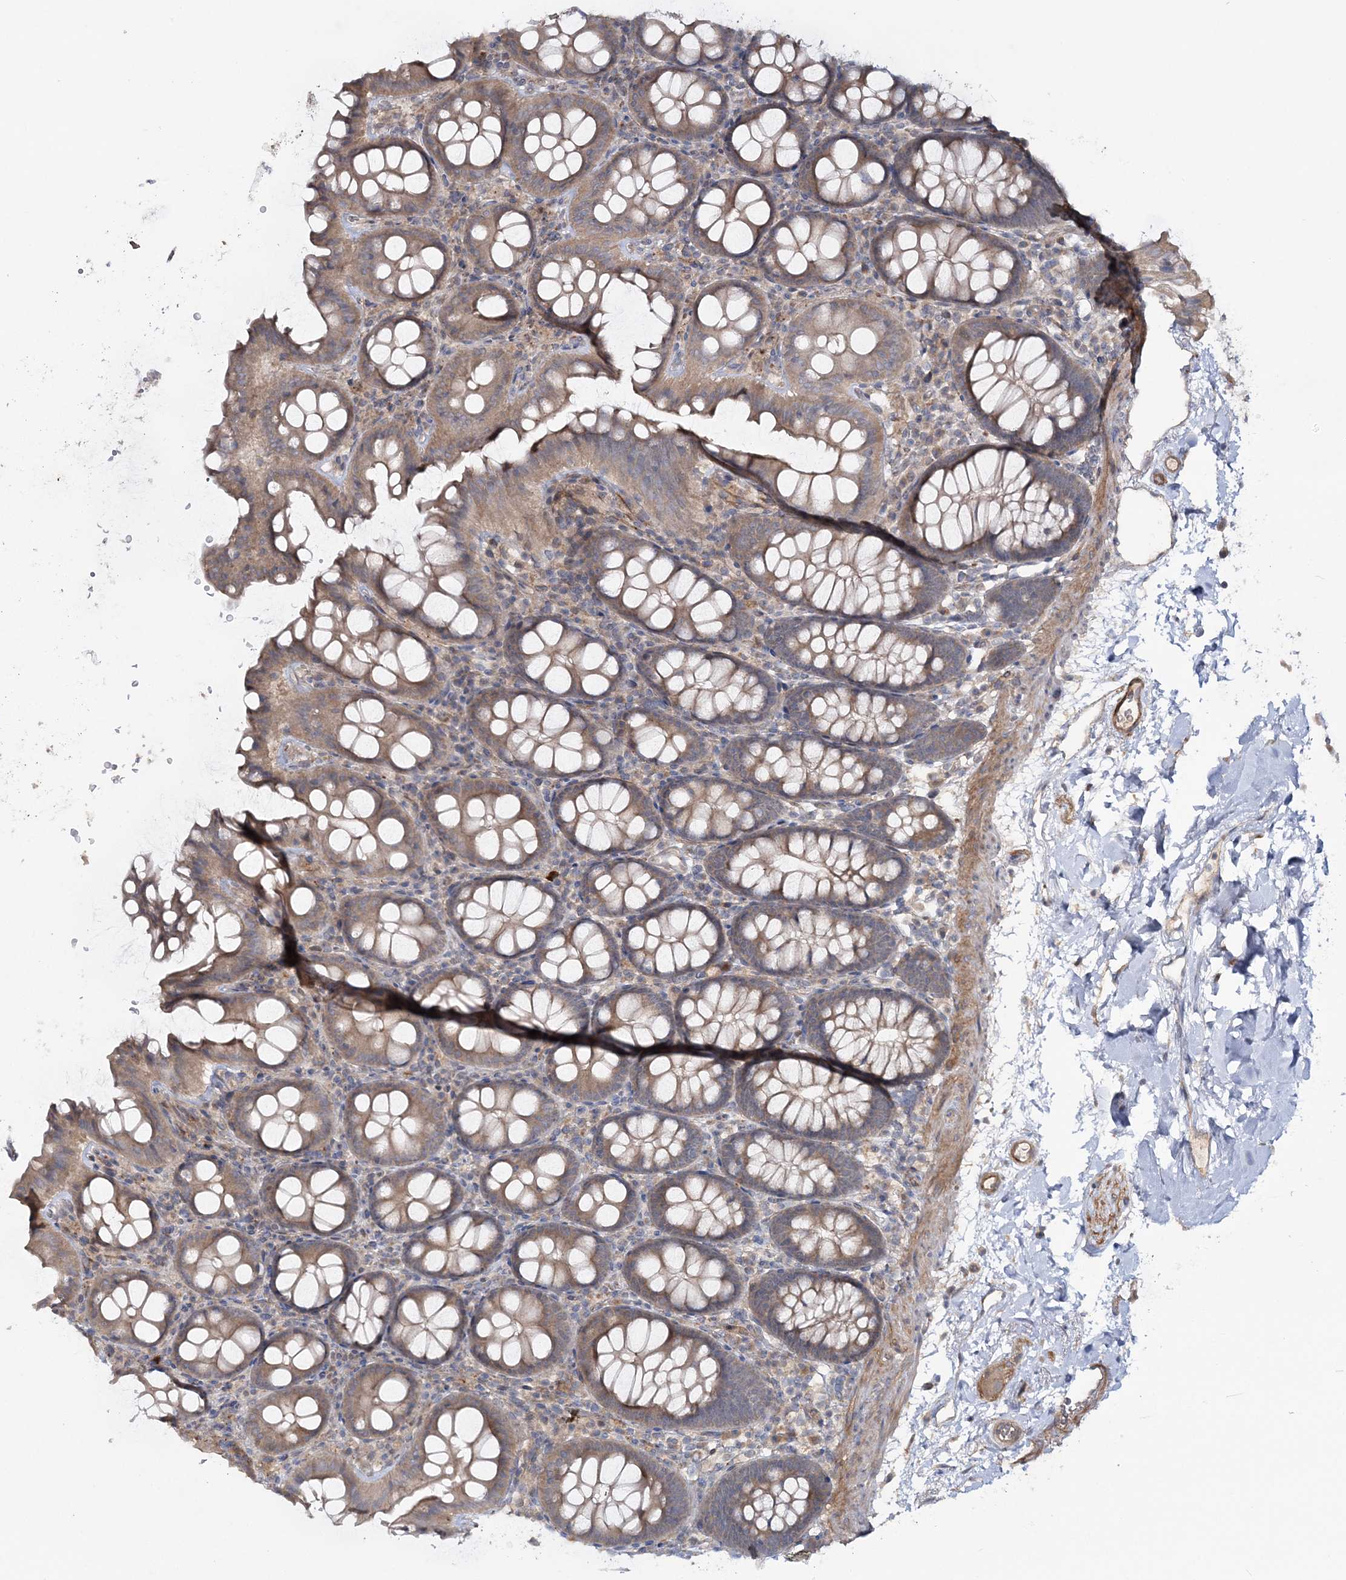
{"staining": {"intensity": "moderate", "quantity": ">75%", "location": "cytoplasmic/membranous"}, "tissue": "colon", "cell_type": "Endothelial cells", "image_type": "normal", "snomed": [{"axis": "morphology", "description": "Normal tissue, NOS"}, {"axis": "topography", "description": "Colon"}], "caption": "This micrograph demonstrates IHC staining of normal colon, with medium moderate cytoplasmic/membranous staining in about >75% of endothelial cells.", "gene": "MOCS2", "patient": {"sex": "male", "age": 75}}